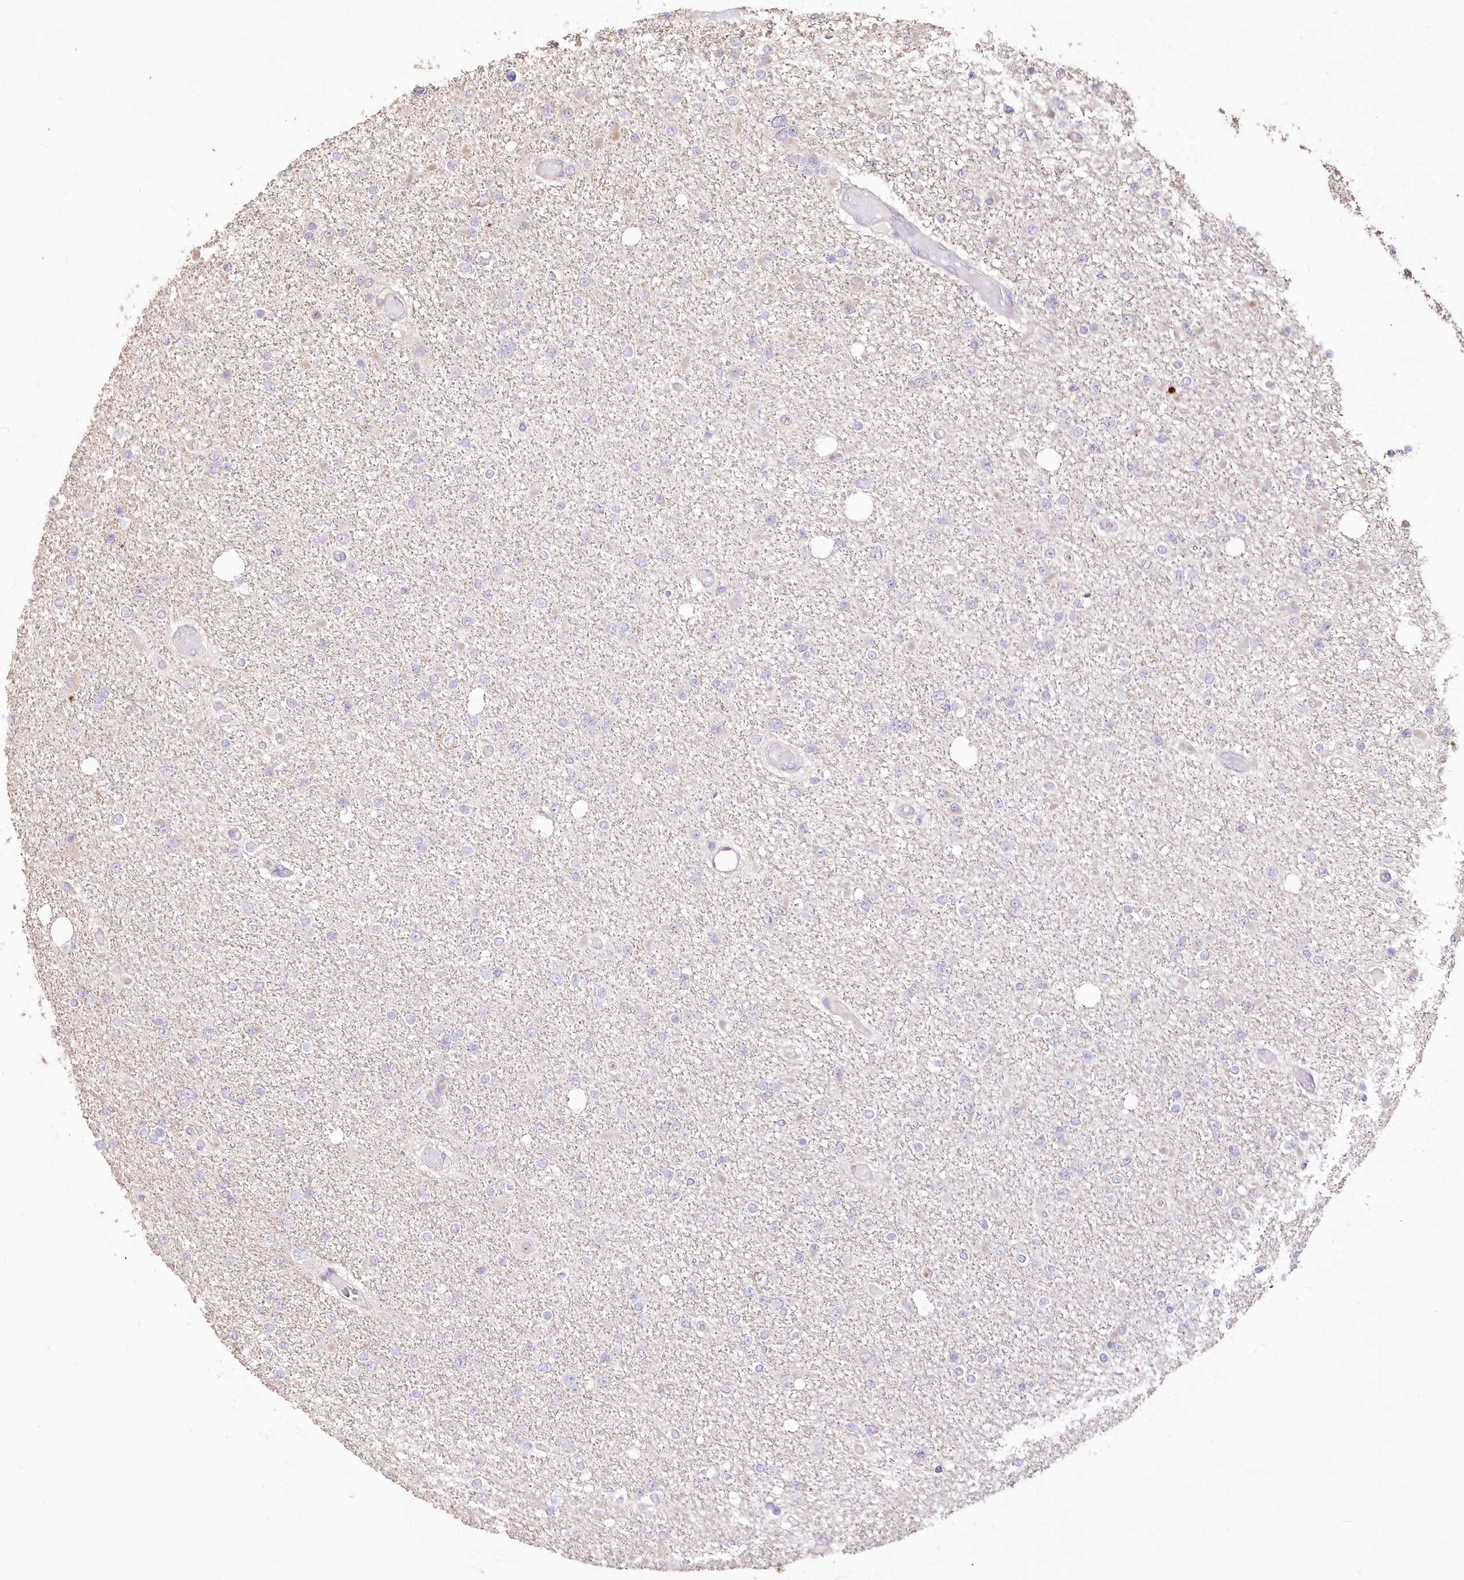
{"staining": {"intensity": "negative", "quantity": "none", "location": "none"}, "tissue": "glioma", "cell_type": "Tumor cells", "image_type": "cancer", "snomed": [{"axis": "morphology", "description": "Glioma, malignant, Low grade"}, {"axis": "topography", "description": "Brain"}], "caption": "Immunohistochemistry image of neoplastic tissue: human glioma stained with DAB demonstrates no significant protein expression in tumor cells.", "gene": "STK17B", "patient": {"sex": "female", "age": 22}}